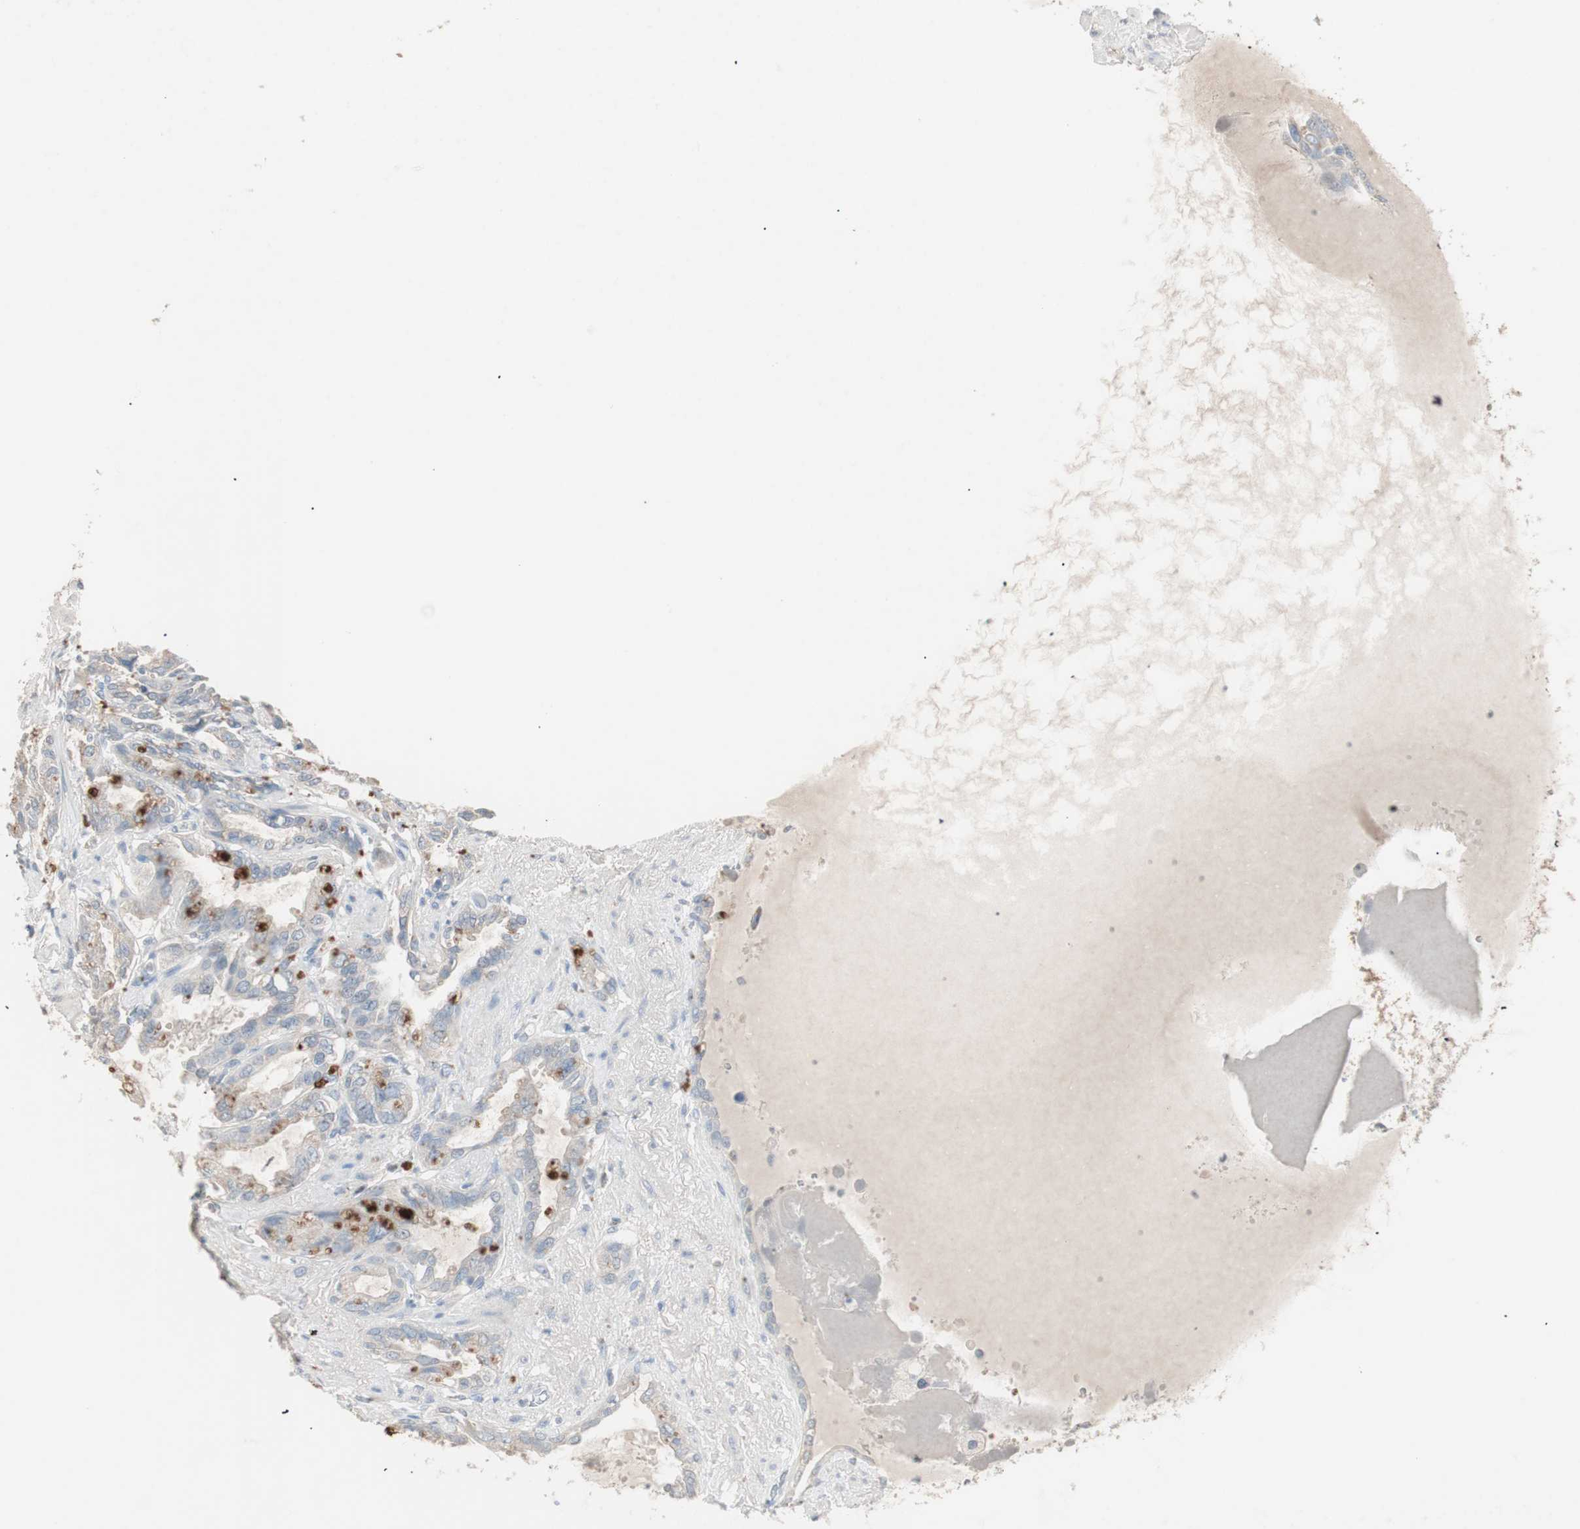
{"staining": {"intensity": "weak", "quantity": "25%-75%", "location": "cytoplasmic/membranous"}, "tissue": "seminal vesicle", "cell_type": "Glandular cells", "image_type": "normal", "snomed": [{"axis": "morphology", "description": "Normal tissue, NOS"}, {"axis": "topography", "description": "Seminal veicle"}], "caption": "IHC micrograph of benign seminal vesicle stained for a protein (brown), which exhibits low levels of weak cytoplasmic/membranous expression in about 25%-75% of glandular cells.", "gene": "KHK", "patient": {"sex": "male", "age": 61}}